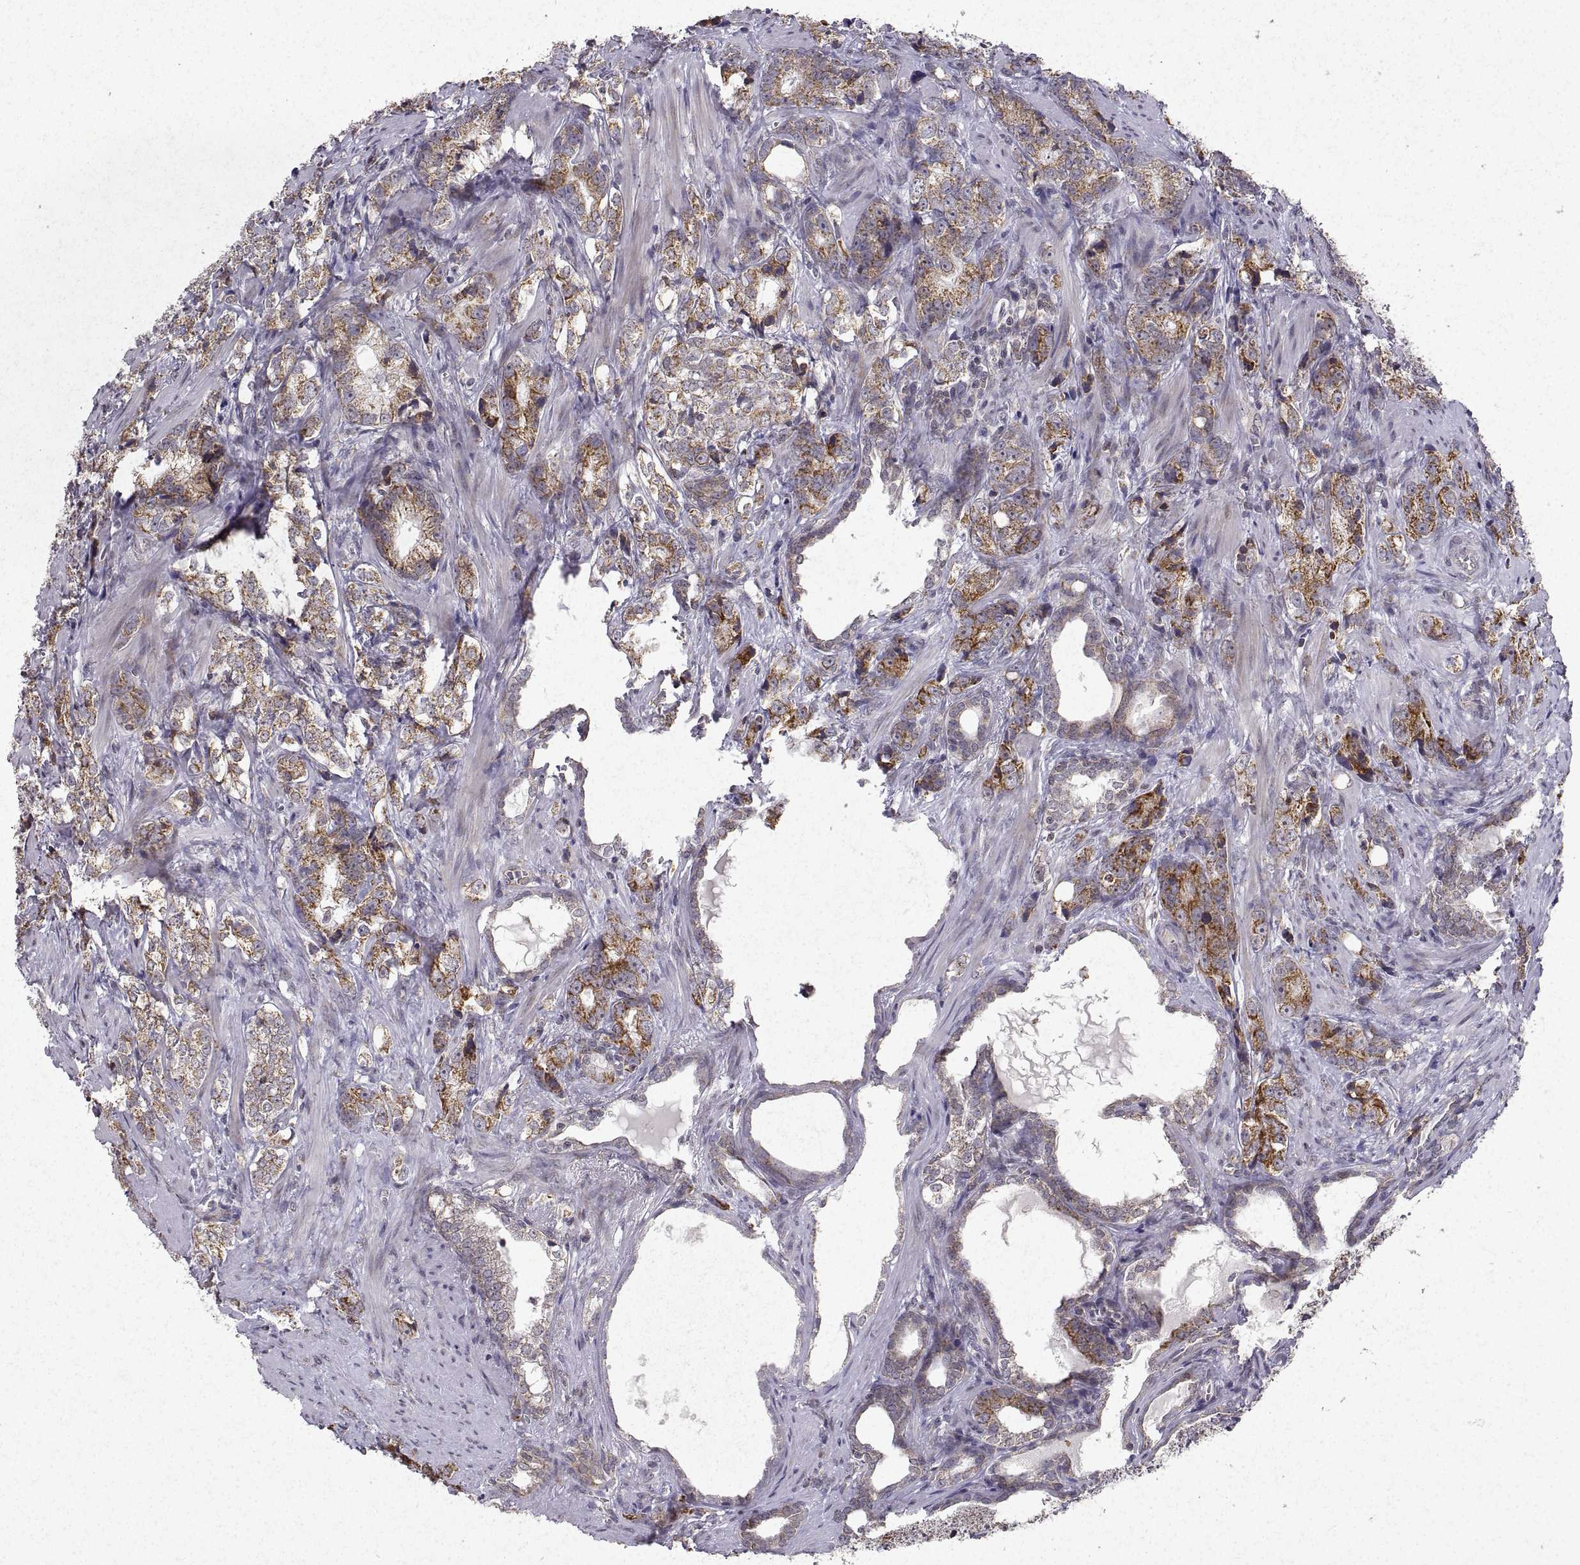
{"staining": {"intensity": "strong", "quantity": "25%-75%", "location": "cytoplasmic/membranous"}, "tissue": "prostate cancer", "cell_type": "Tumor cells", "image_type": "cancer", "snomed": [{"axis": "morphology", "description": "Adenocarcinoma, NOS"}, {"axis": "topography", "description": "Prostate and seminal vesicle, NOS"}], "caption": "Strong cytoplasmic/membranous protein staining is appreciated in about 25%-75% of tumor cells in prostate cancer (adenocarcinoma).", "gene": "MANBAL", "patient": {"sex": "male", "age": 63}}